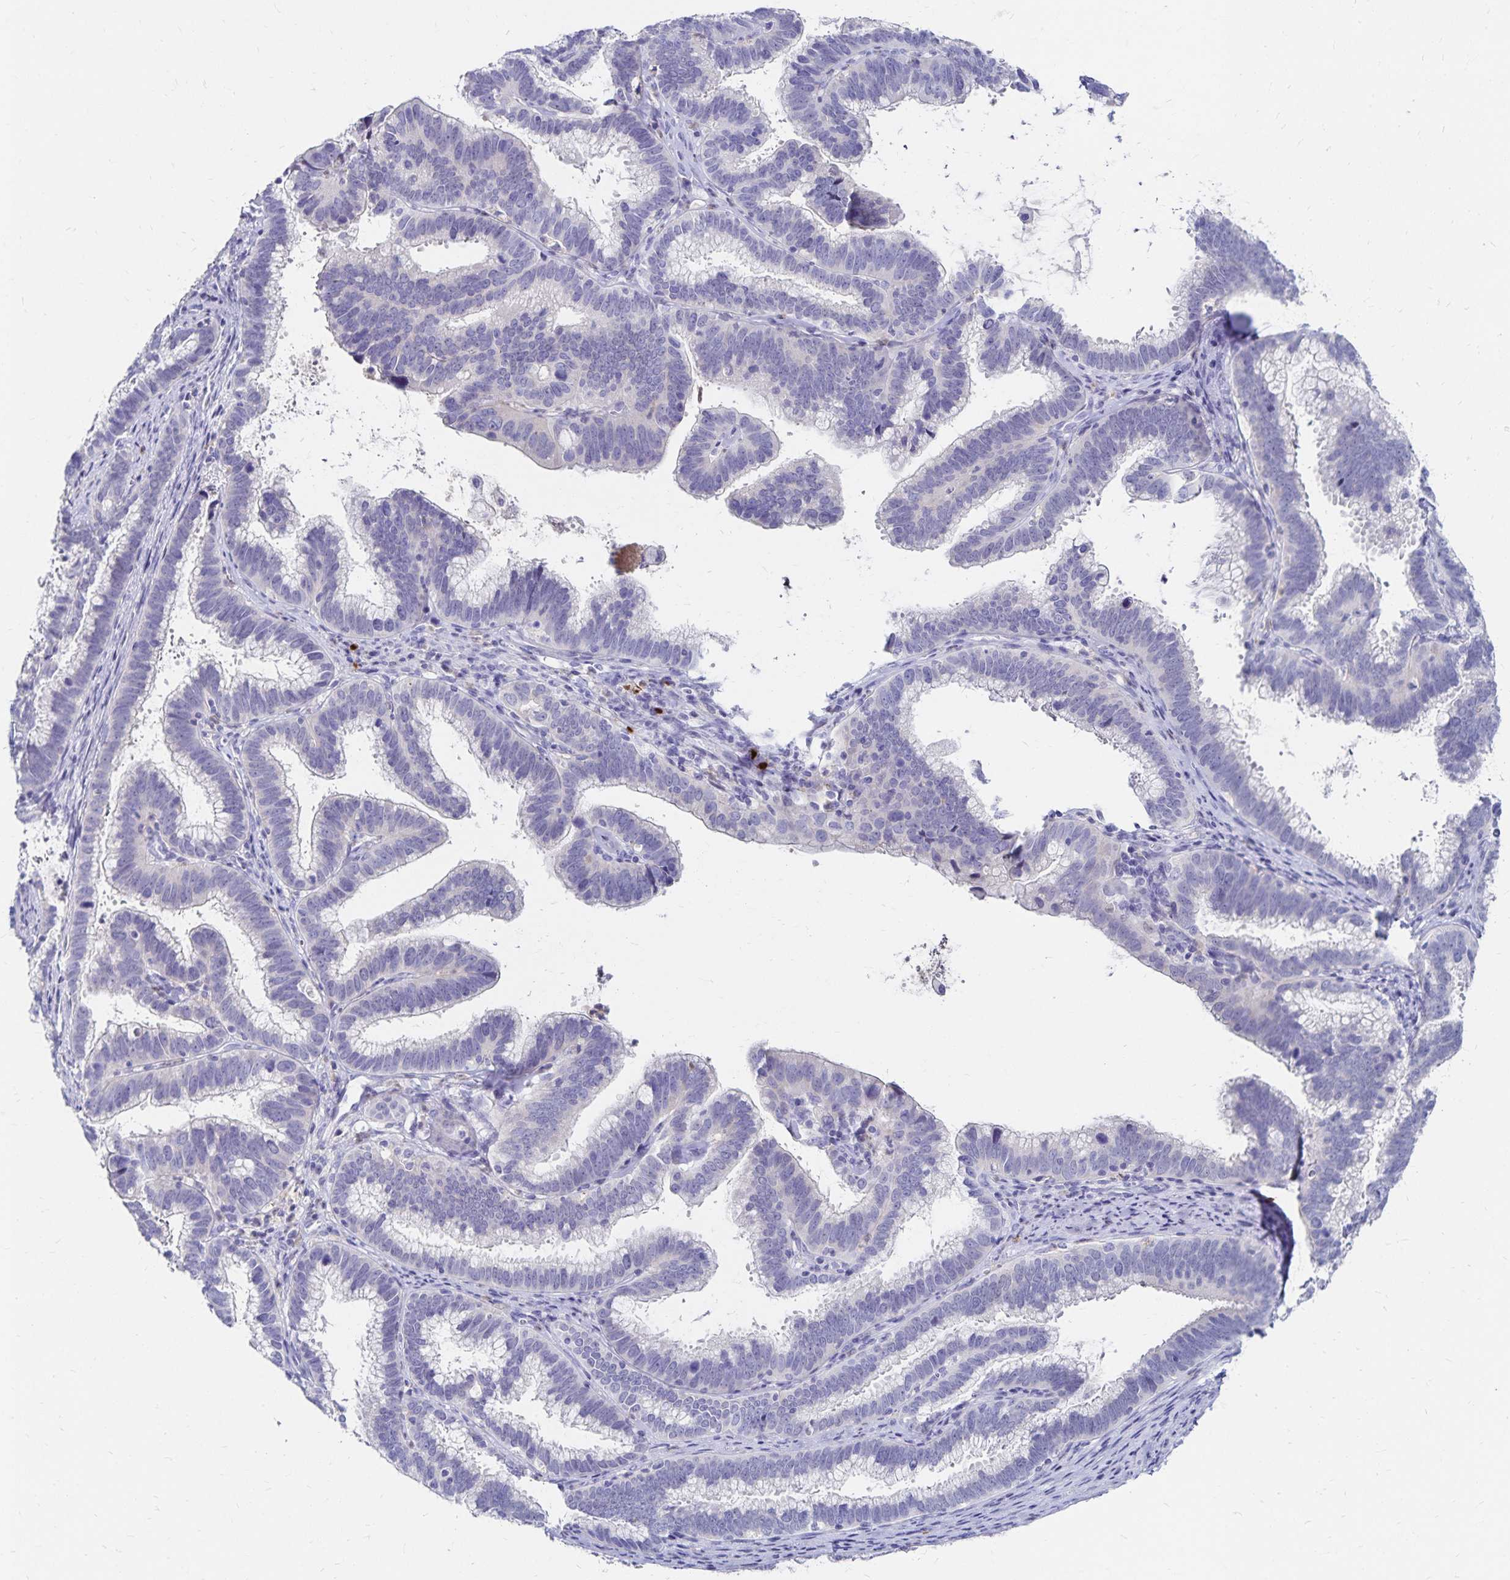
{"staining": {"intensity": "negative", "quantity": "none", "location": "none"}, "tissue": "cervical cancer", "cell_type": "Tumor cells", "image_type": "cancer", "snomed": [{"axis": "morphology", "description": "Adenocarcinoma, NOS"}, {"axis": "topography", "description": "Cervix"}], "caption": "Adenocarcinoma (cervical) was stained to show a protein in brown. There is no significant staining in tumor cells. The staining was performed using DAB to visualize the protein expression in brown, while the nuclei were stained in blue with hematoxylin (Magnification: 20x).", "gene": "PAX5", "patient": {"sex": "female", "age": 61}}